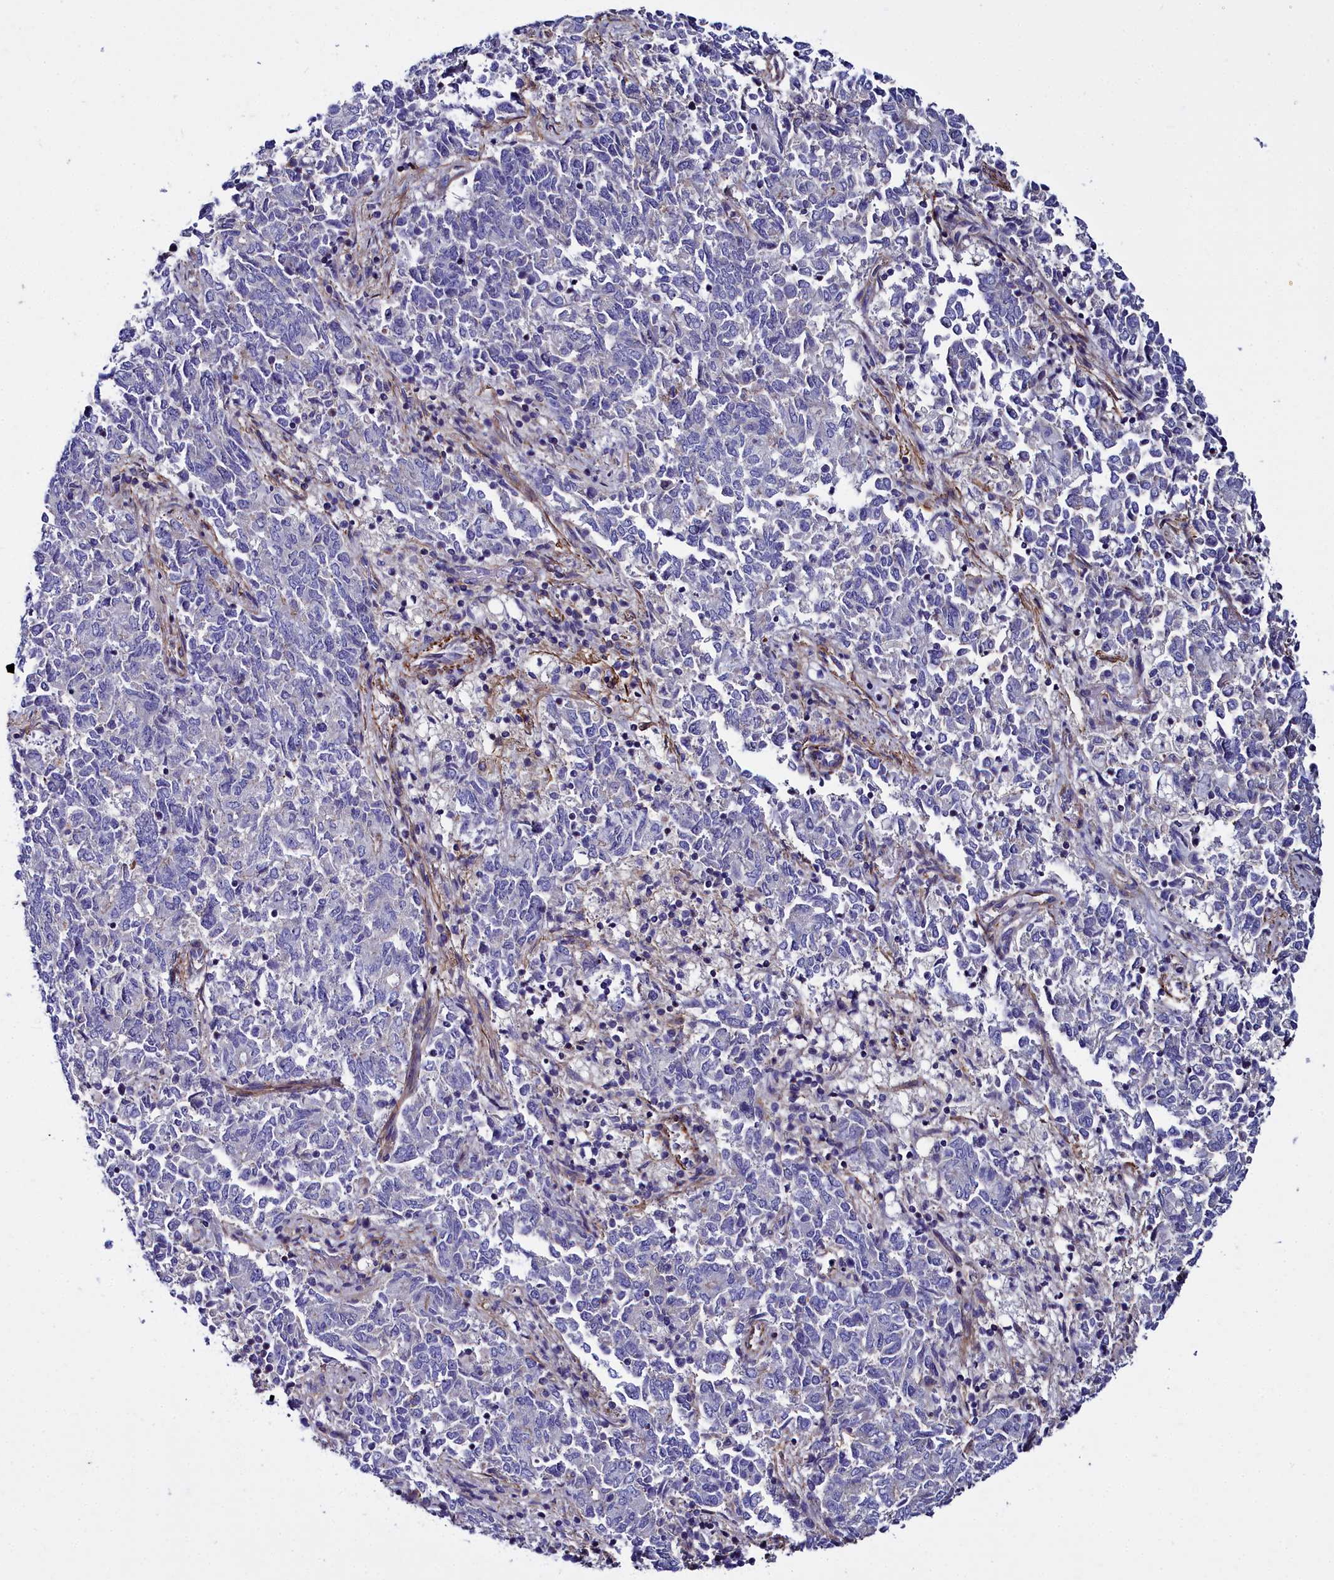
{"staining": {"intensity": "negative", "quantity": "none", "location": "none"}, "tissue": "endometrial cancer", "cell_type": "Tumor cells", "image_type": "cancer", "snomed": [{"axis": "morphology", "description": "Adenocarcinoma, NOS"}, {"axis": "topography", "description": "Endometrium"}], "caption": "This is an IHC photomicrograph of human endometrial adenocarcinoma. There is no staining in tumor cells.", "gene": "FADS3", "patient": {"sex": "female", "age": 80}}